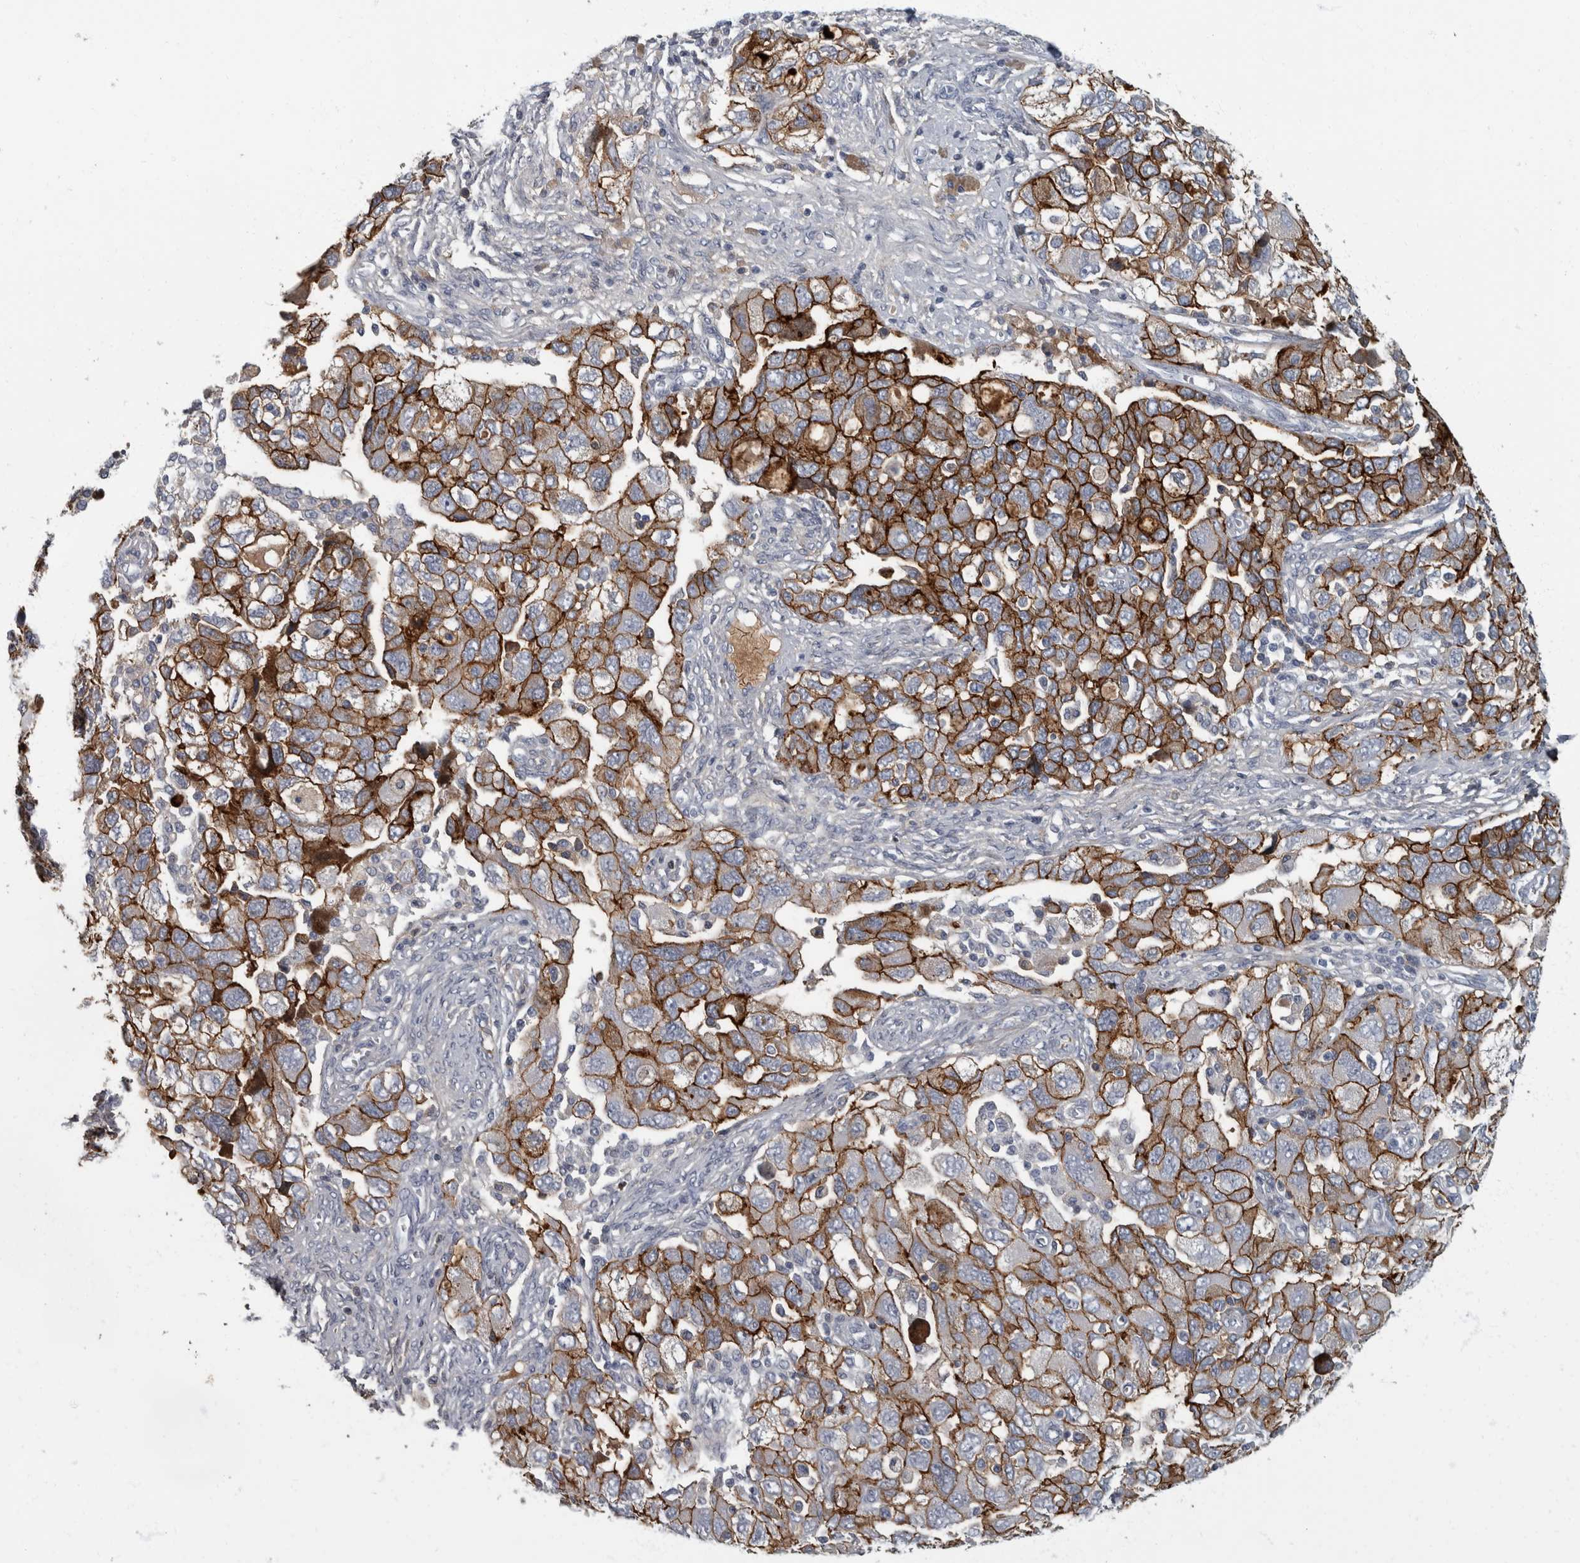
{"staining": {"intensity": "strong", "quantity": ">75%", "location": "cytoplasmic/membranous"}, "tissue": "ovarian cancer", "cell_type": "Tumor cells", "image_type": "cancer", "snomed": [{"axis": "morphology", "description": "Carcinoma, NOS"}, {"axis": "morphology", "description": "Cystadenocarcinoma, serous, NOS"}, {"axis": "topography", "description": "Ovary"}], "caption": "Immunohistochemical staining of human ovarian cancer (carcinoma) demonstrates high levels of strong cytoplasmic/membranous protein positivity in approximately >75% of tumor cells. The staining was performed using DAB (3,3'-diaminobenzidine) to visualize the protein expression in brown, while the nuclei were stained in blue with hematoxylin (Magnification: 20x).", "gene": "DSG2", "patient": {"sex": "female", "age": 69}}